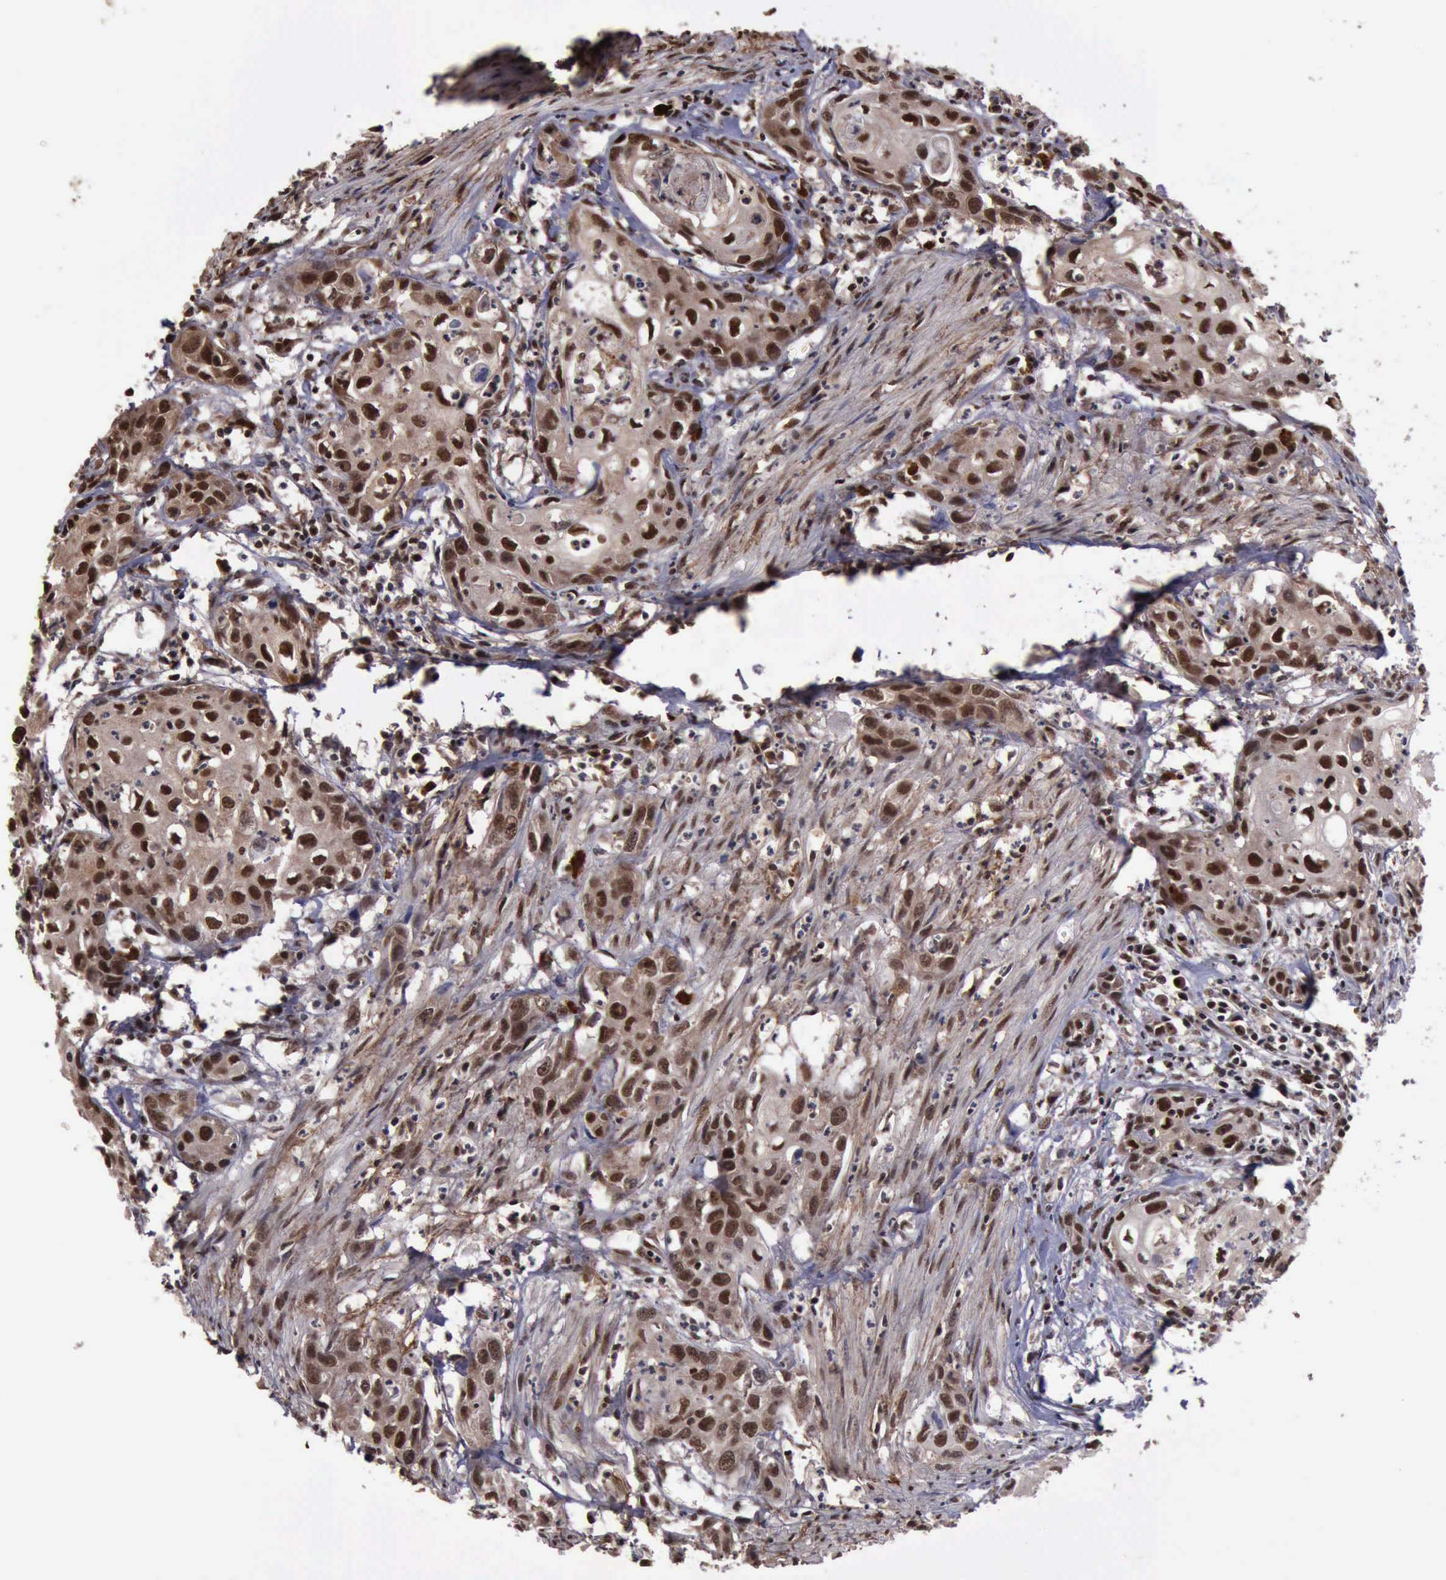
{"staining": {"intensity": "strong", "quantity": ">75%", "location": "cytoplasmic/membranous,nuclear"}, "tissue": "urothelial cancer", "cell_type": "Tumor cells", "image_type": "cancer", "snomed": [{"axis": "morphology", "description": "Urothelial carcinoma, High grade"}, {"axis": "topography", "description": "Urinary bladder"}], "caption": "An IHC histopathology image of neoplastic tissue is shown. Protein staining in brown shows strong cytoplasmic/membranous and nuclear positivity in high-grade urothelial carcinoma within tumor cells.", "gene": "TRMT2A", "patient": {"sex": "male", "age": 54}}